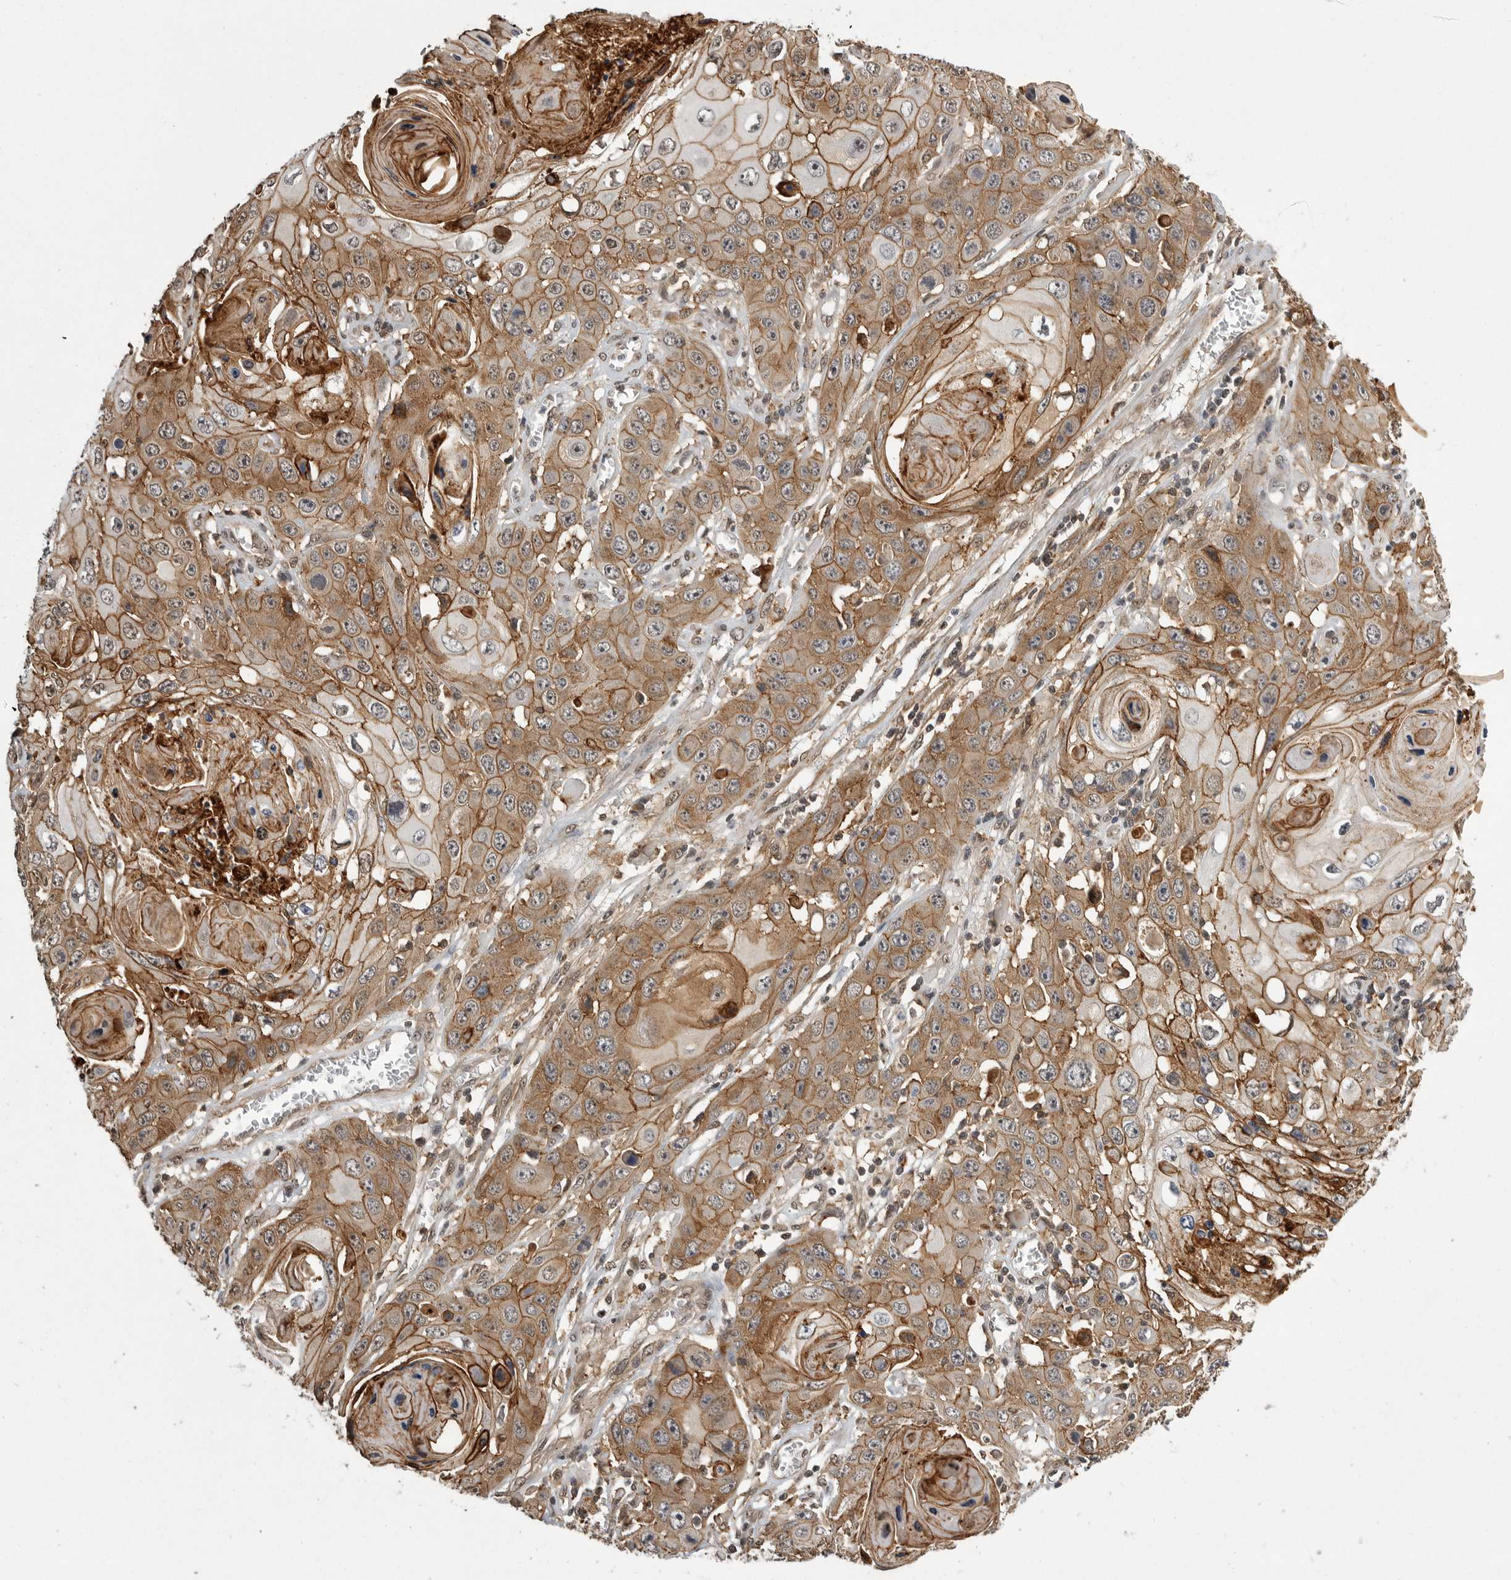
{"staining": {"intensity": "moderate", "quantity": ">75%", "location": "cytoplasmic/membranous"}, "tissue": "skin cancer", "cell_type": "Tumor cells", "image_type": "cancer", "snomed": [{"axis": "morphology", "description": "Squamous cell carcinoma, NOS"}, {"axis": "topography", "description": "Skin"}], "caption": "Immunohistochemistry of squamous cell carcinoma (skin) displays medium levels of moderate cytoplasmic/membranous expression in about >75% of tumor cells.", "gene": "NECTIN1", "patient": {"sex": "male", "age": 55}}